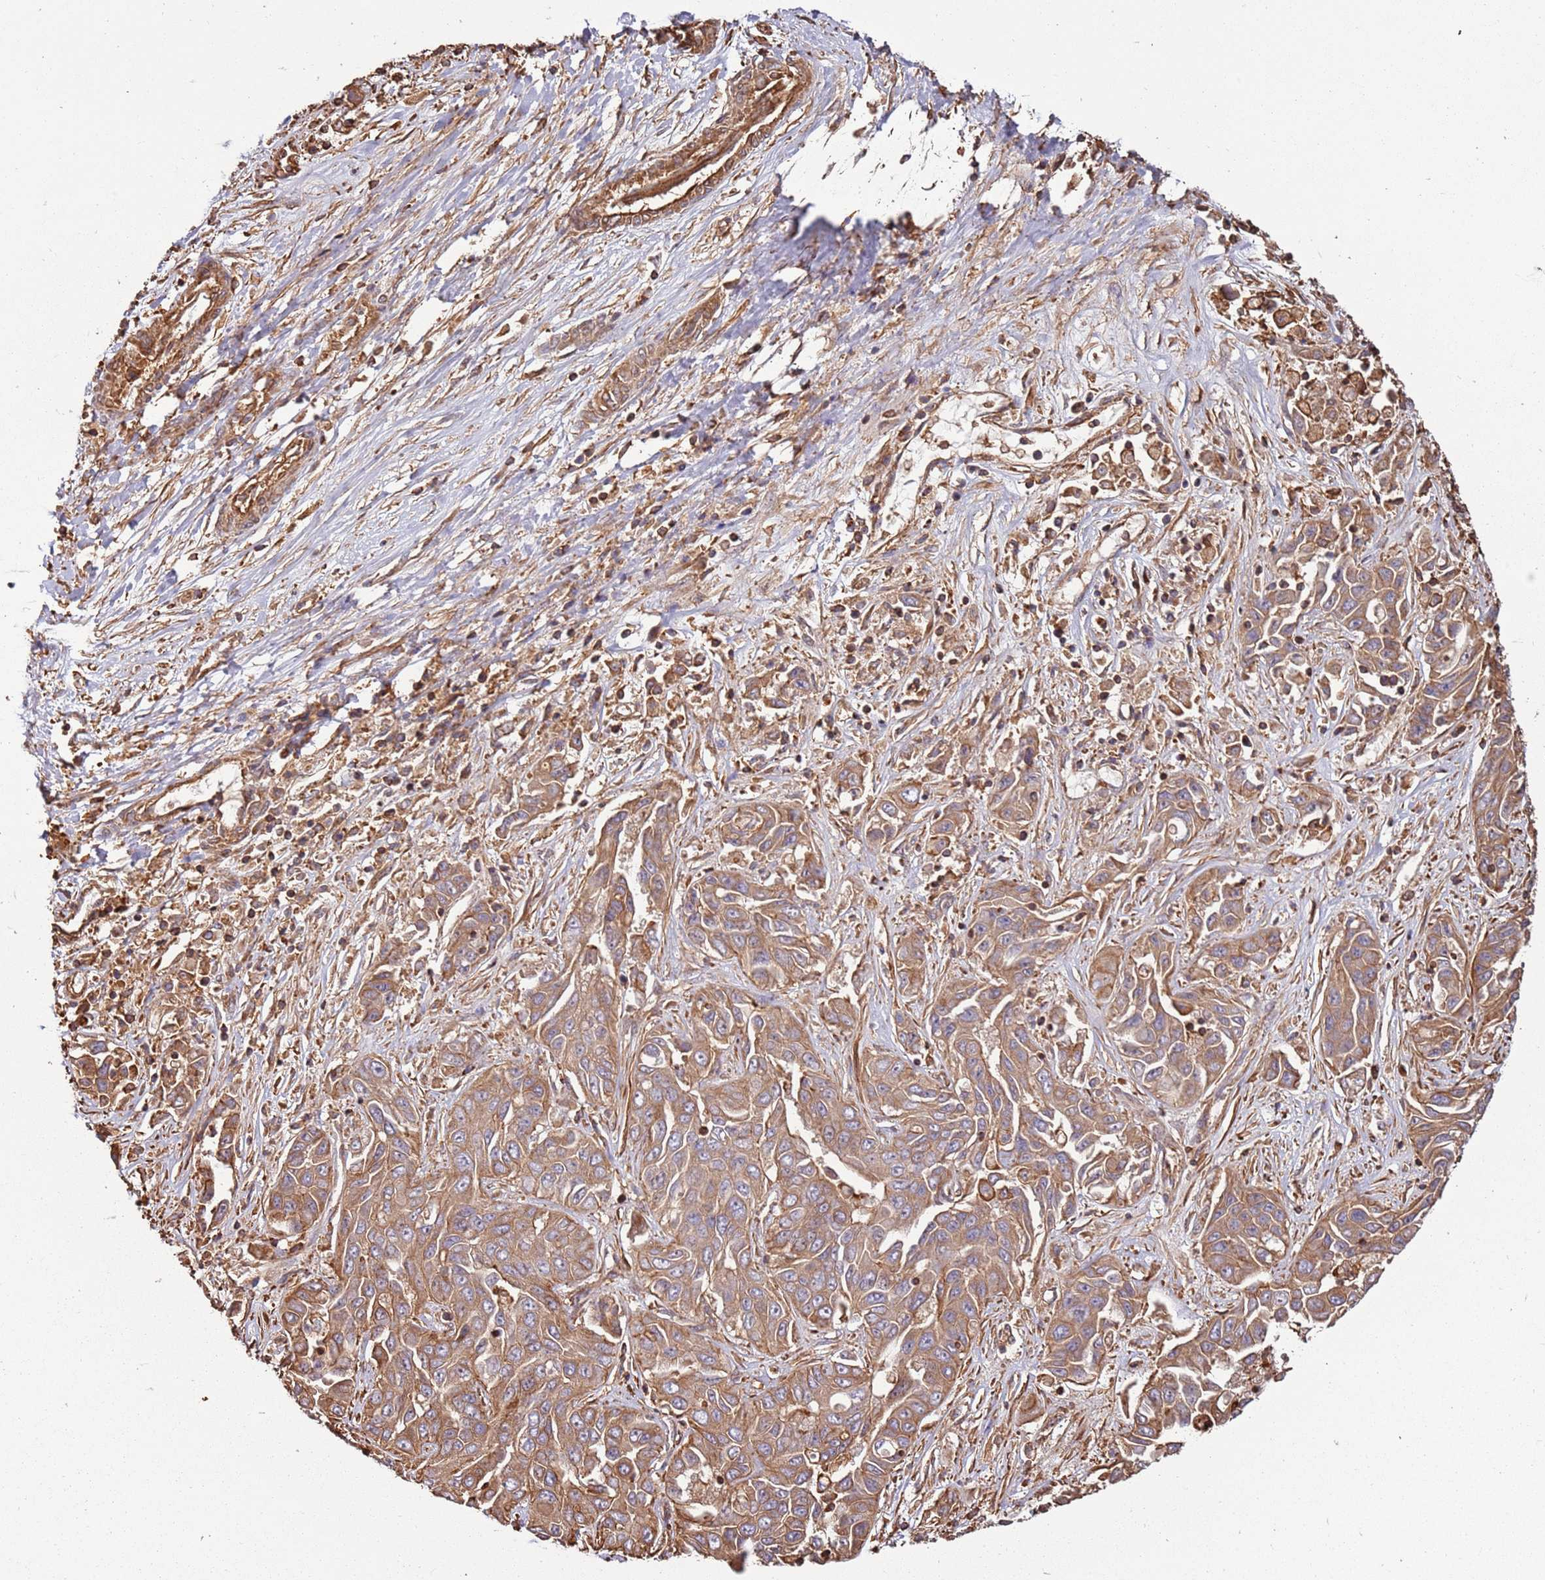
{"staining": {"intensity": "moderate", "quantity": ">75%", "location": "cytoplasmic/membranous"}, "tissue": "liver cancer", "cell_type": "Tumor cells", "image_type": "cancer", "snomed": [{"axis": "morphology", "description": "Cholangiocarcinoma"}, {"axis": "topography", "description": "Liver"}], "caption": "Moderate cytoplasmic/membranous protein positivity is identified in approximately >75% of tumor cells in cholangiocarcinoma (liver). Immunohistochemistry stains the protein in brown and the nuclei are stained blue.", "gene": "ACVR2A", "patient": {"sex": "female", "age": 52}}